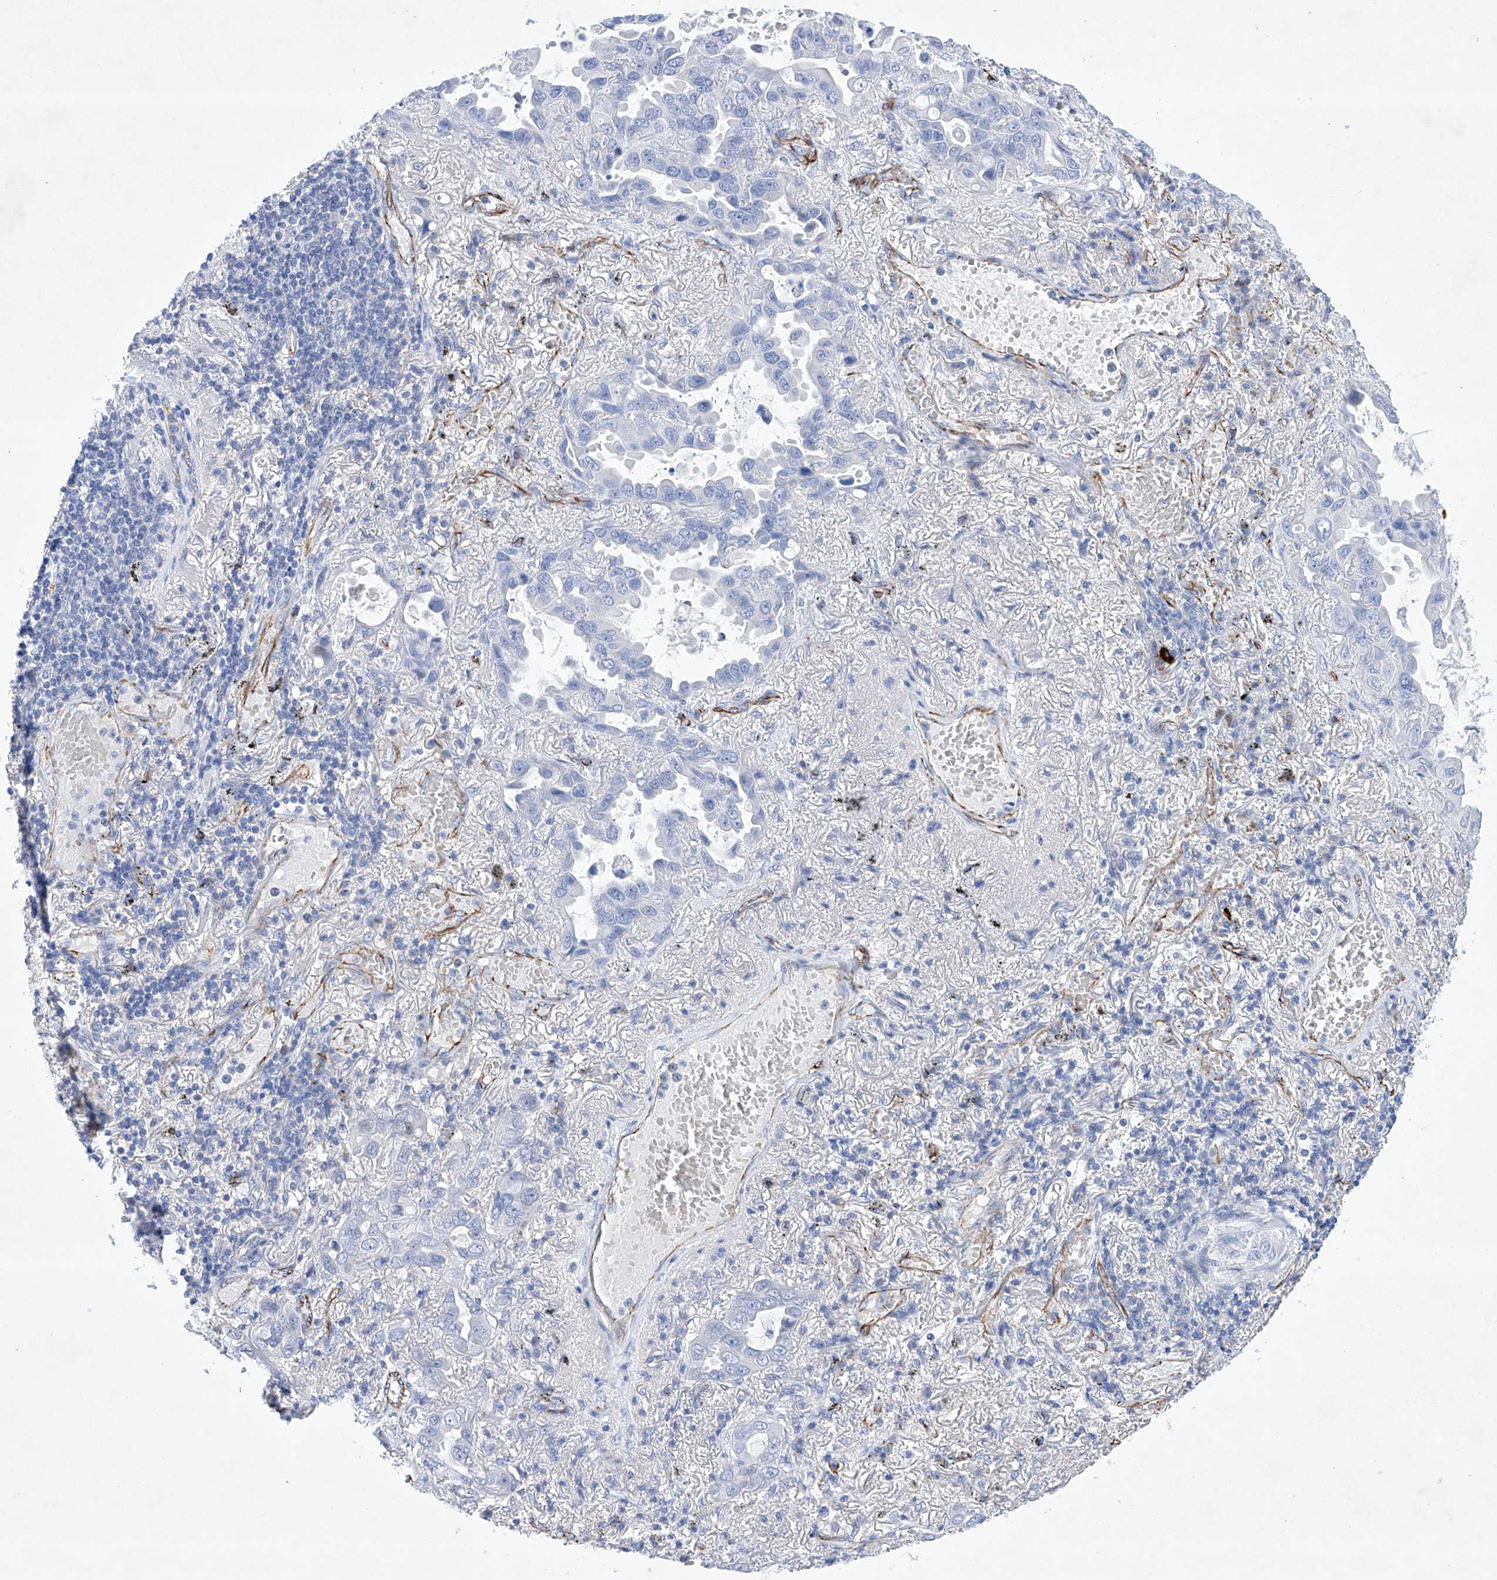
{"staining": {"intensity": "negative", "quantity": "none", "location": "none"}, "tissue": "lung cancer", "cell_type": "Tumor cells", "image_type": "cancer", "snomed": [{"axis": "morphology", "description": "Adenocarcinoma, NOS"}, {"axis": "topography", "description": "Lung"}], "caption": "The photomicrograph reveals no significant positivity in tumor cells of adenocarcinoma (lung).", "gene": "ETV7", "patient": {"sex": "male", "age": 64}}